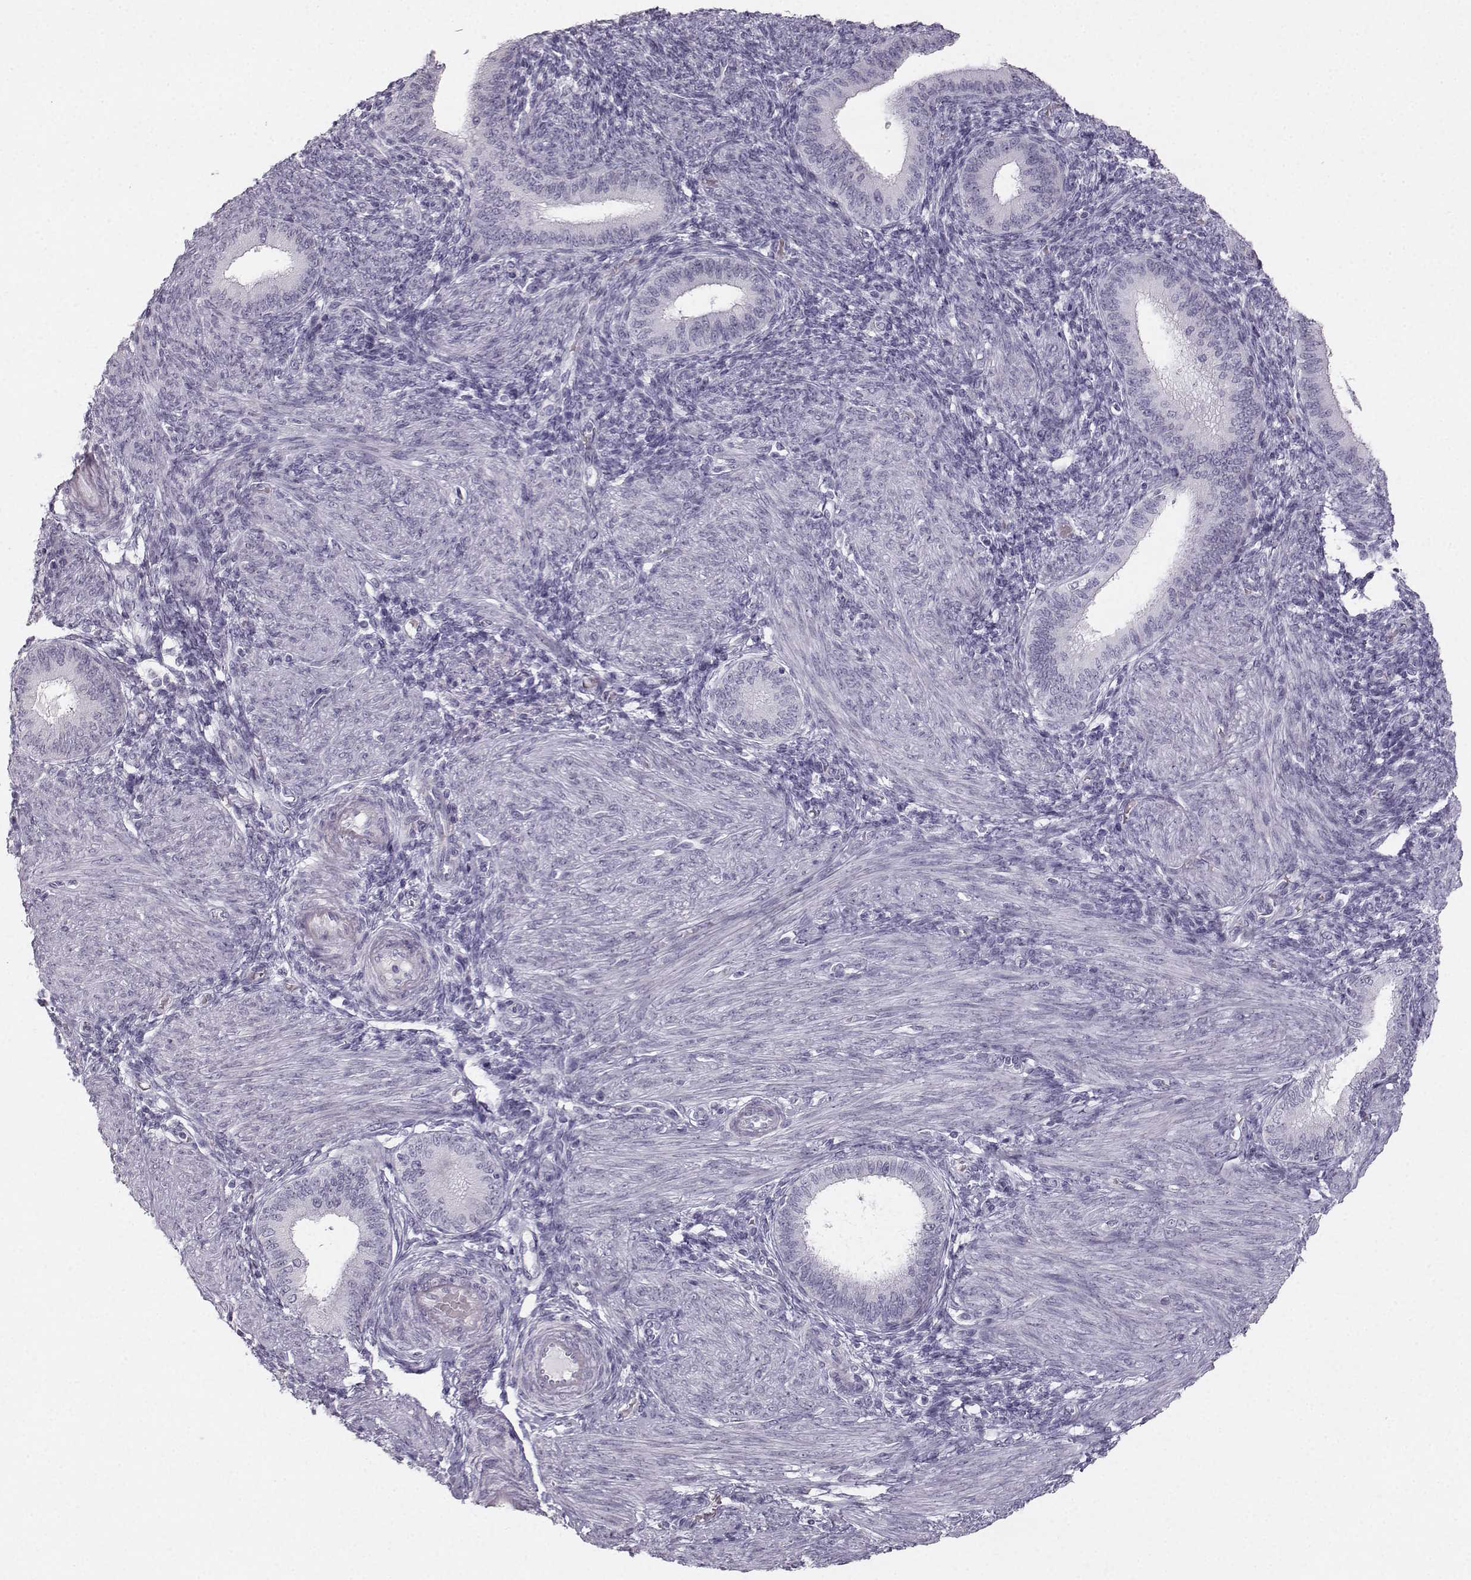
{"staining": {"intensity": "negative", "quantity": "none", "location": "none"}, "tissue": "endometrium", "cell_type": "Cells in endometrial stroma", "image_type": "normal", "snomed": [{"axis": "morphology", "description": "Normal tissue, NOS"}, {"axis": "topography", "description": "Endometrium"}], "caption": "Normal endometrium was stained to show a protein in brown. There is no significant positivity in cells in endometrial stroma. Nuclei are stained in blue.", "gene": "CASR", "patient": {"sex": "female", "age": 39}}